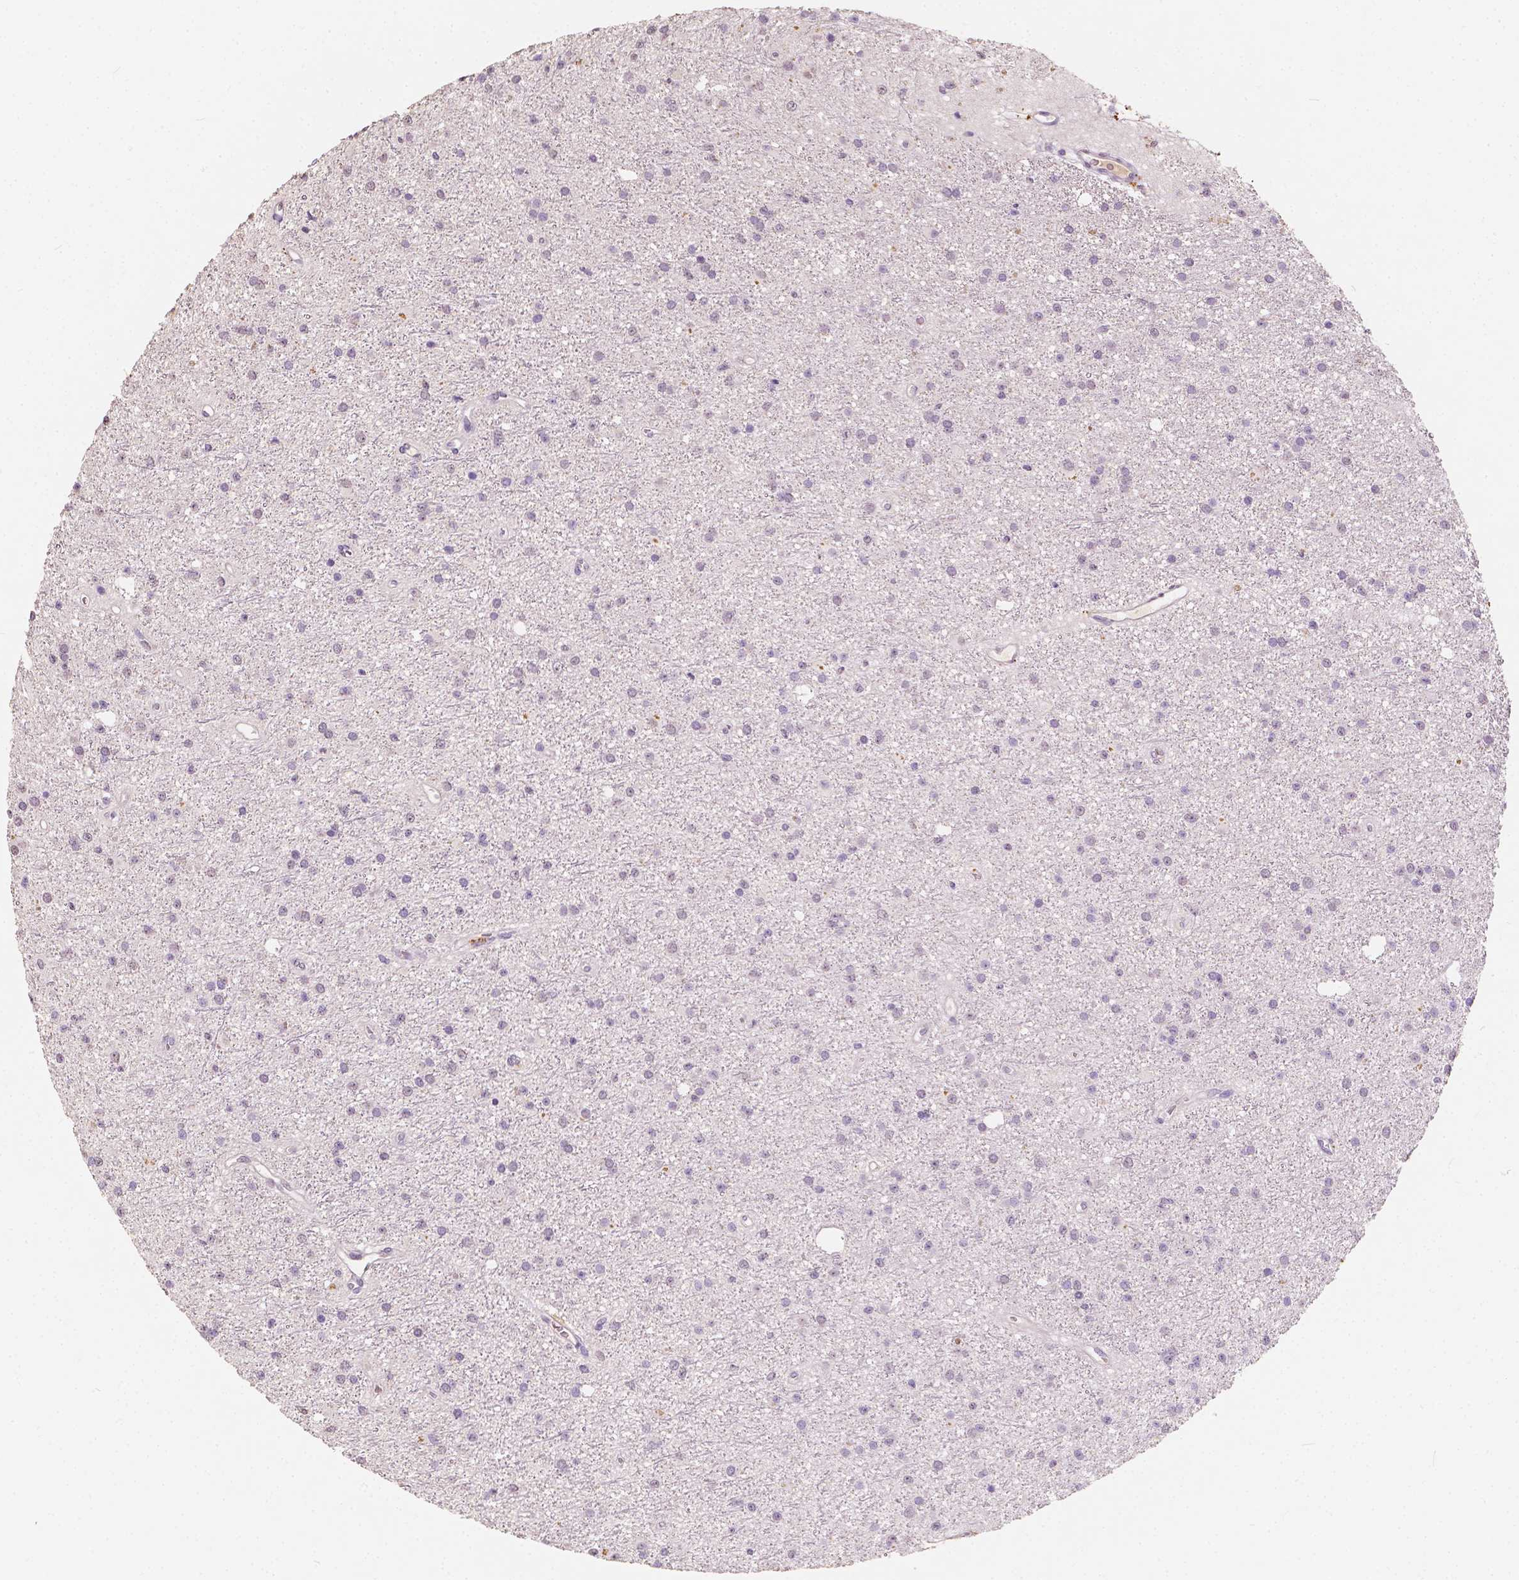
{"staining": {"intensity": "negative", "quantity": "none", "location": "none"}, "tissue": "glioma", "cell_type": "Tumor cells", "image_type": "cancer", "snomed": [{"axis": "morphology", "description": "Glioma, malignant, Low grade"}, {"axis": "topography", "description": "Brain"}], "caption": "The photomicrograph displays no significant expression in tumor cells of malignant glioma (low-grade).", "gene": "SOX15", "patient": {"sex": "male", "age": 27}}